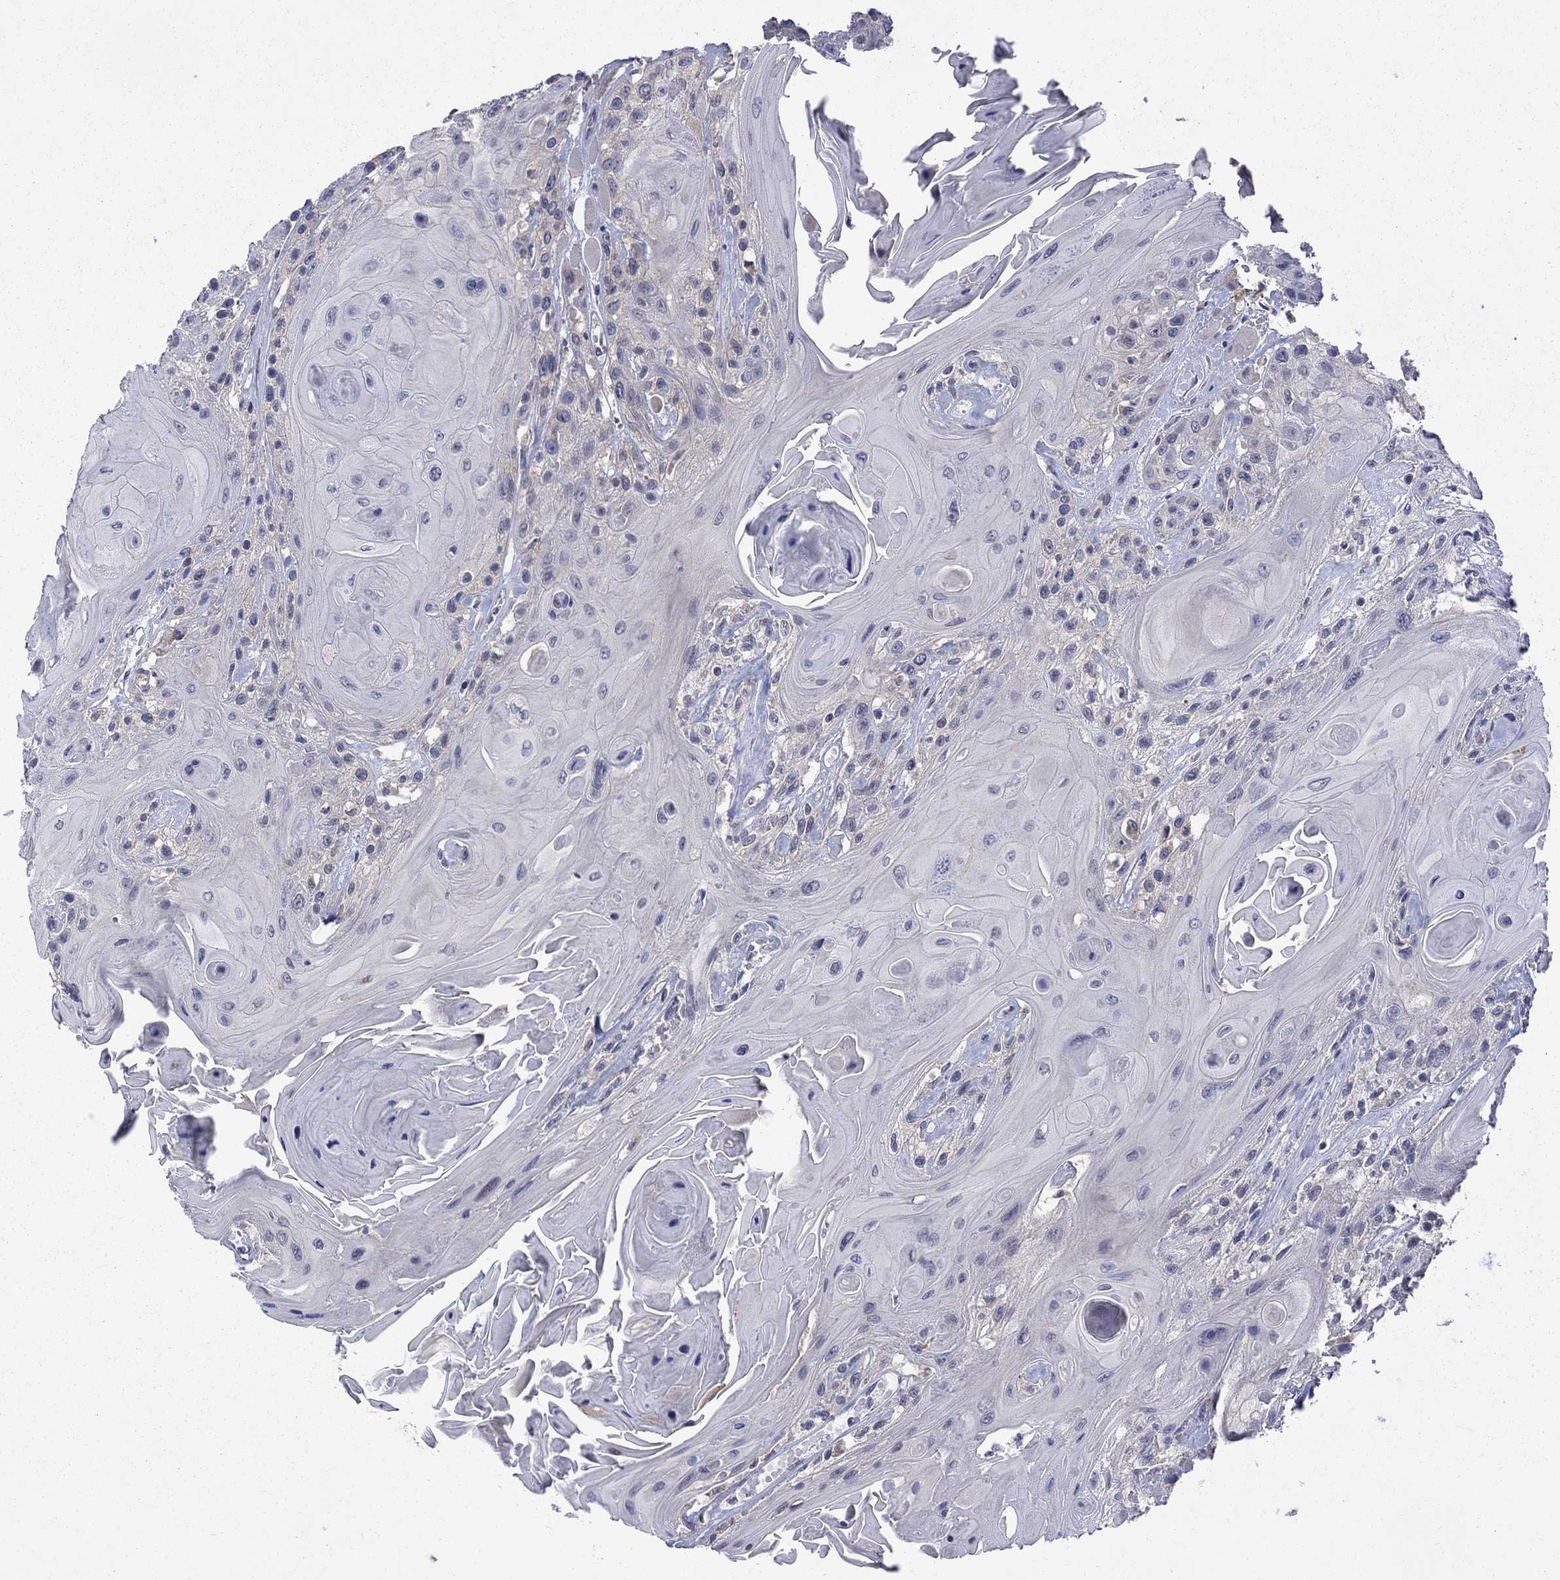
{"staining": {"intensity": "negative", "quantity": "none", "location": "none"}, "tissue": "head and neck cancer", "cell_type": "Tumor cells", "image_type": "cancer", "snomed": [{"axis": "morphology", "description": "Squamous cell carcinoma, NOS"}, {"axis": "topography", "description": "Head-Neck"}], "caption": "This image is of head and neck cancer stained with IHC to label a protein in brown with the nuclei are counter-stained blue. There is no expression in tumor cells.", "gene": "SH2B1", "patient": {"sex": "female", "age": 59}}